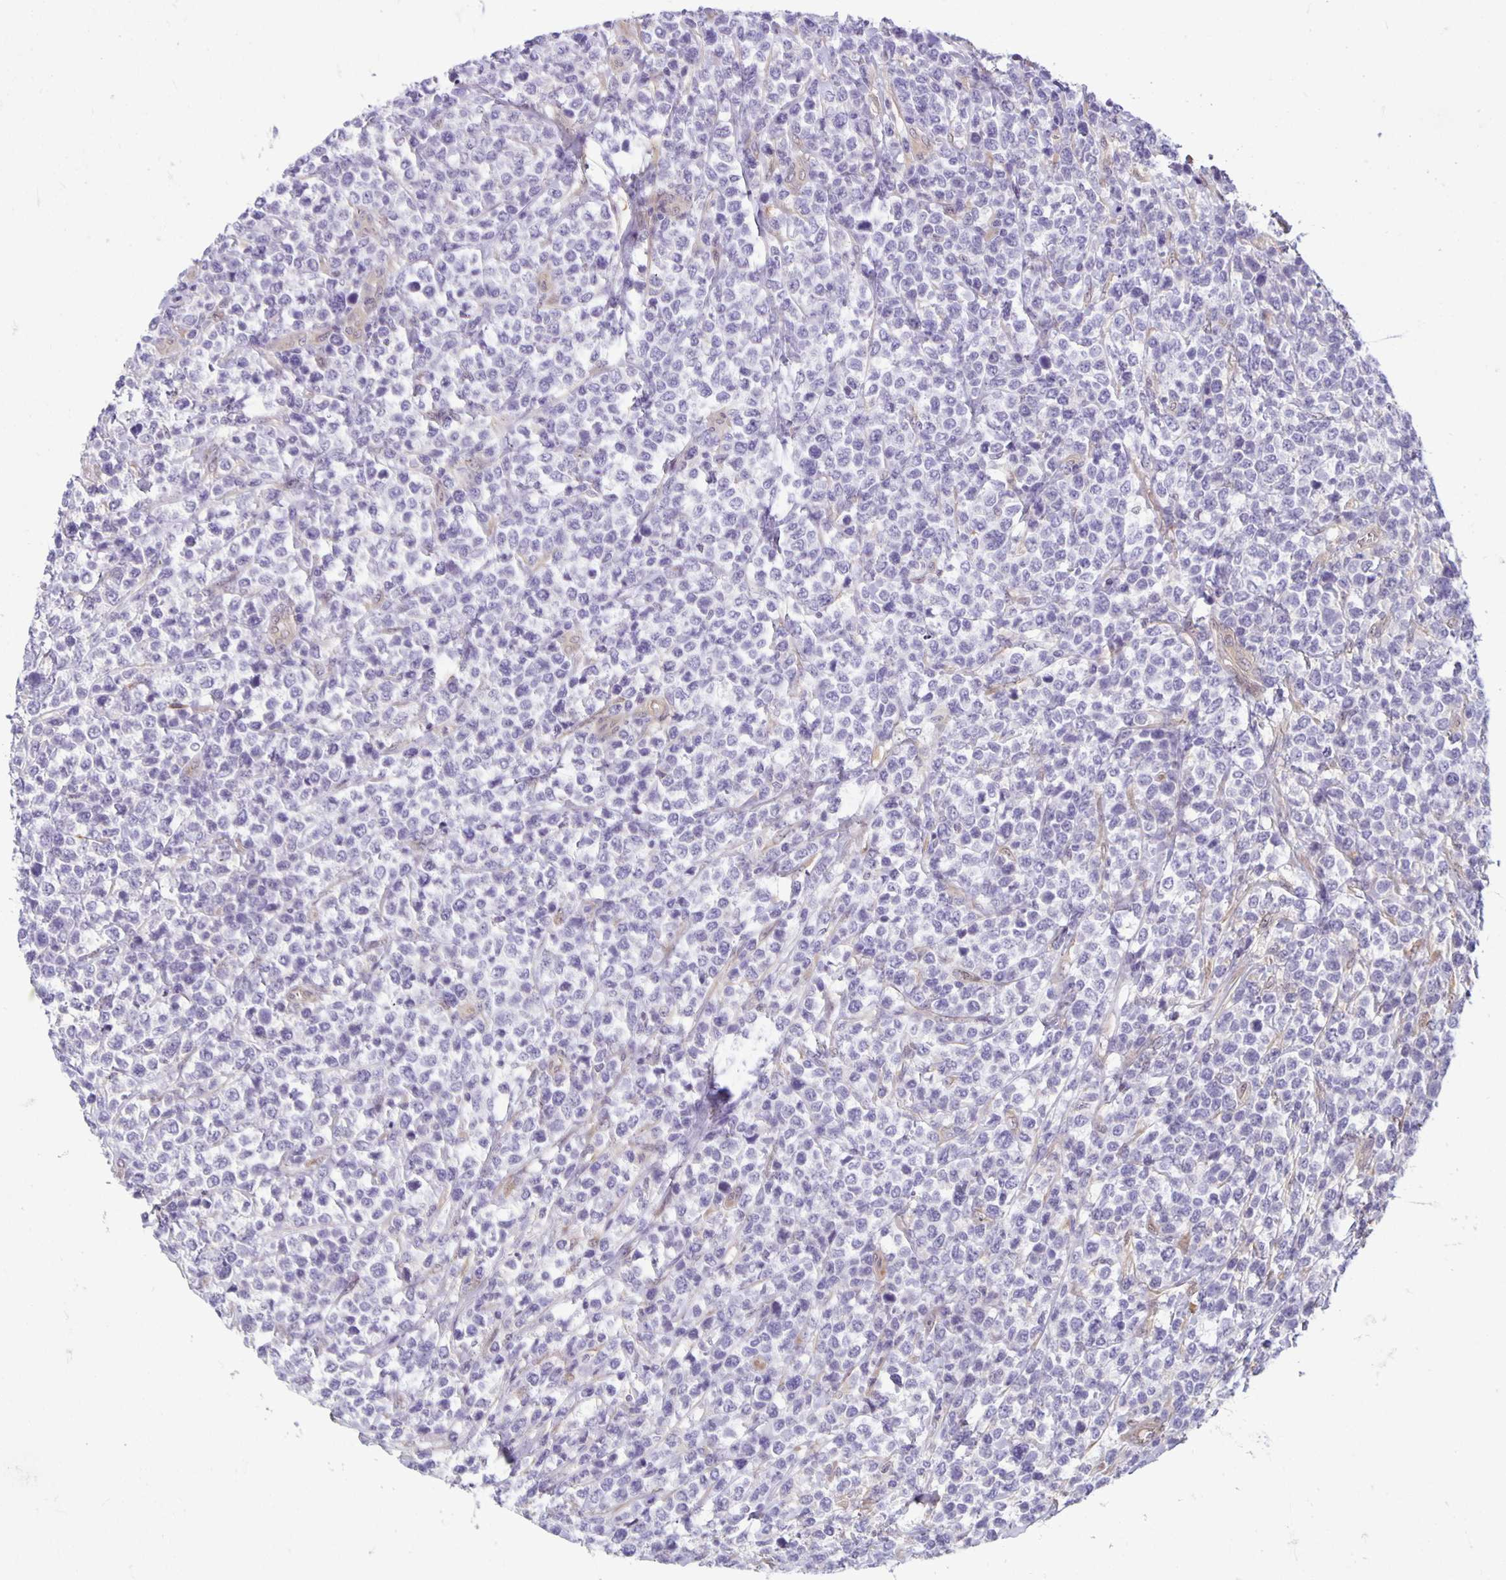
{"staining": {"intensity": "negative", "quantity": "none", "location": "none"}, "tissue": "lymphoma", "cell_type": "Tumor cells", "image_type": "cancer", "snomed": [{"axis": "morphology", "description": "Malignant lymphoma, non-Hodgkin's type, High grade"}, {"axis": "topography", "description": "Soft tissue"}], "caption": "Tumor cells are negative for protein expression in human lymphoma.", "gene": "TAX1BP3", "patient": {"sex": "female", "age": 56}}